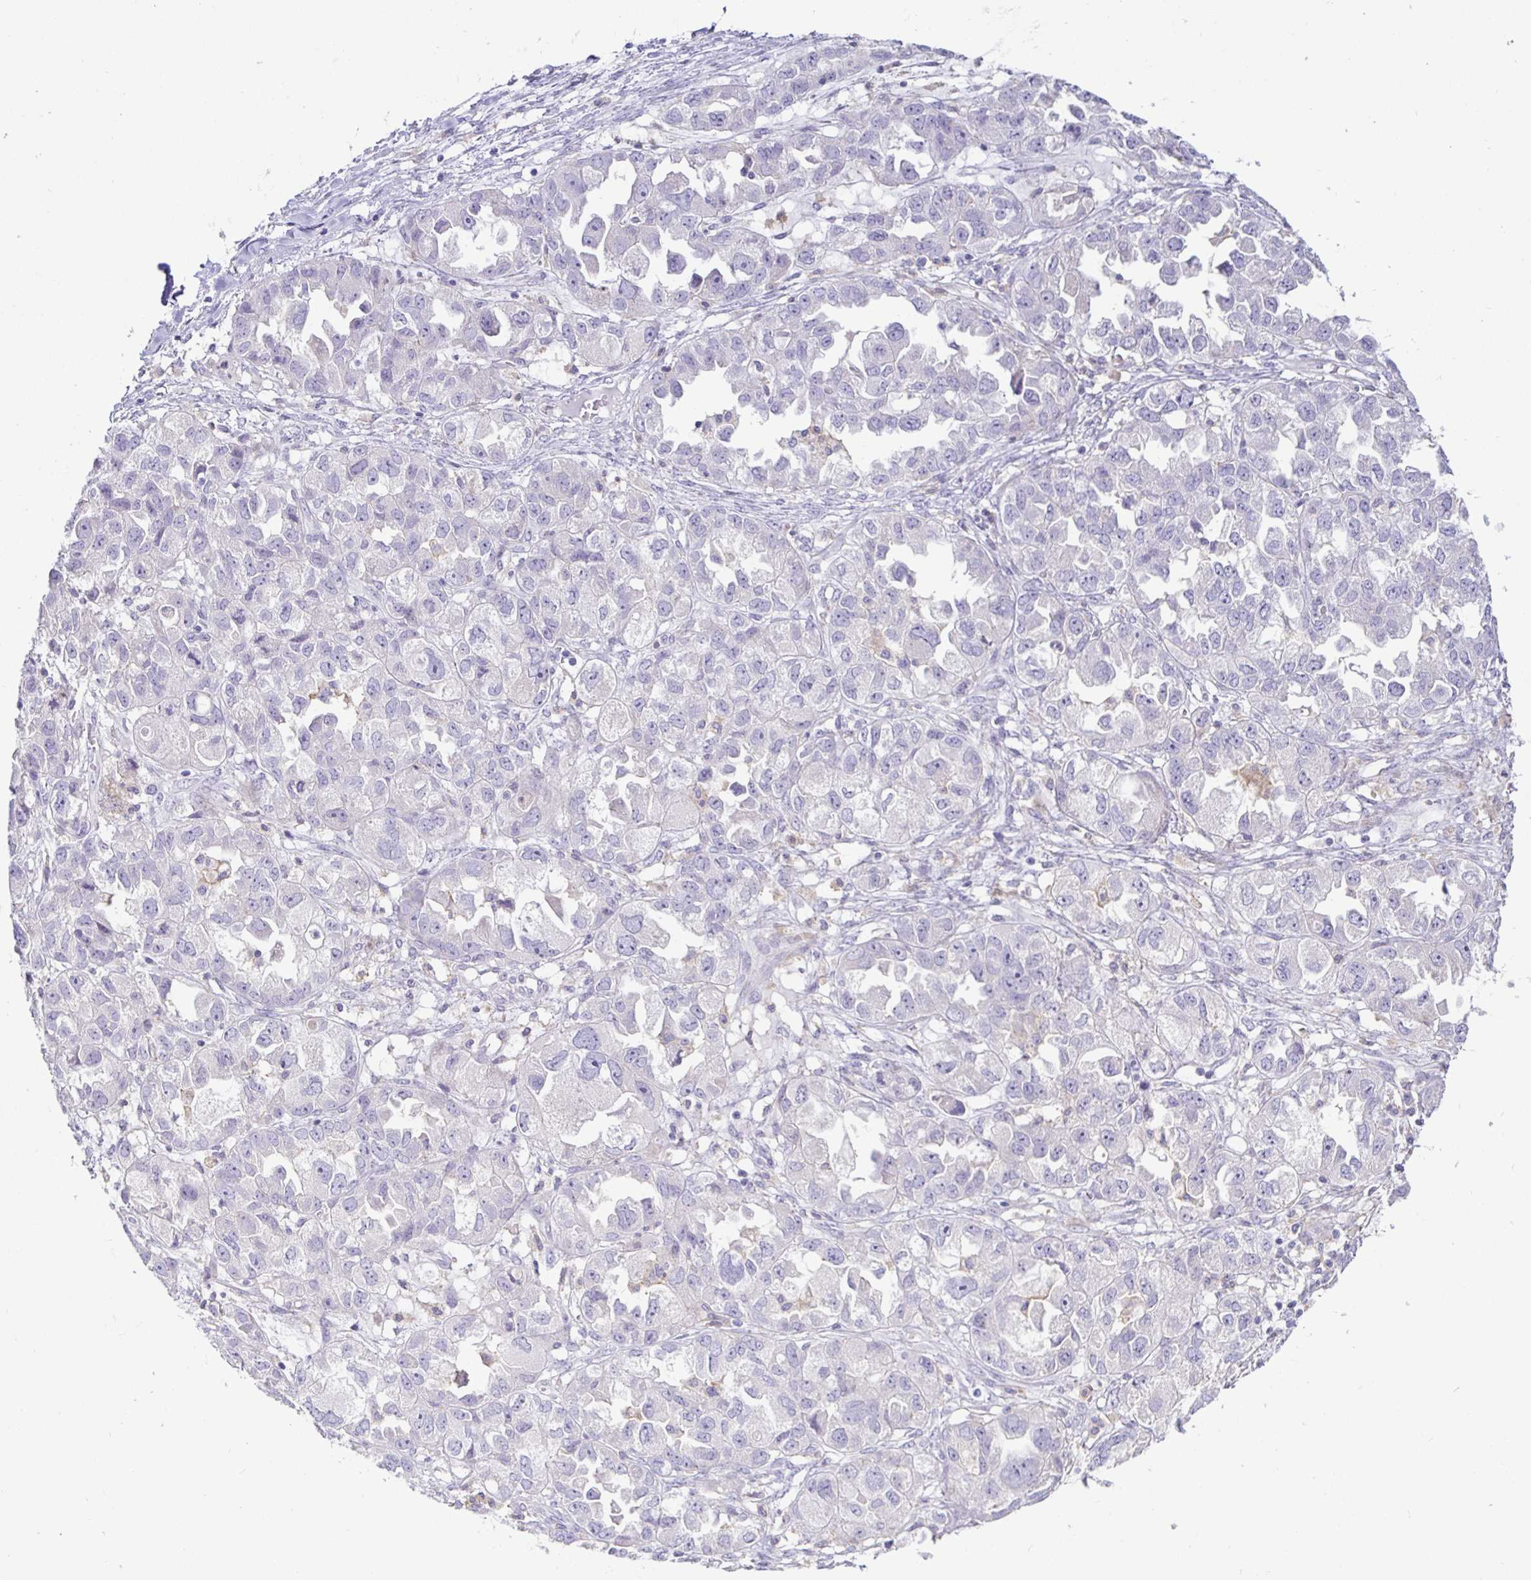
{"staining": {"intensity": "negative", "quantity": "none", "location": "none"}, "tissue": "ovarian cancer", "cell_type": "Tumor cells", "image_type": "cancer", "snomed": [{"axis": "morphology", "description": "Cystadenocarcinoma, serous, NOS"}, {"axis": "topography", "description": "Ovary"}], "caption": "Immunohistochemistry (IHC) histopathology image of neoplastic tissue: ovarian serous cystadenocarcinoma stained with DAB reveals no significant protein staining in tumor cells. (DAB IHC visualized using brightfield microscopy, high magnification).", "gene": "SIRPA", "patient": {"sex": "female", "age": 84}}